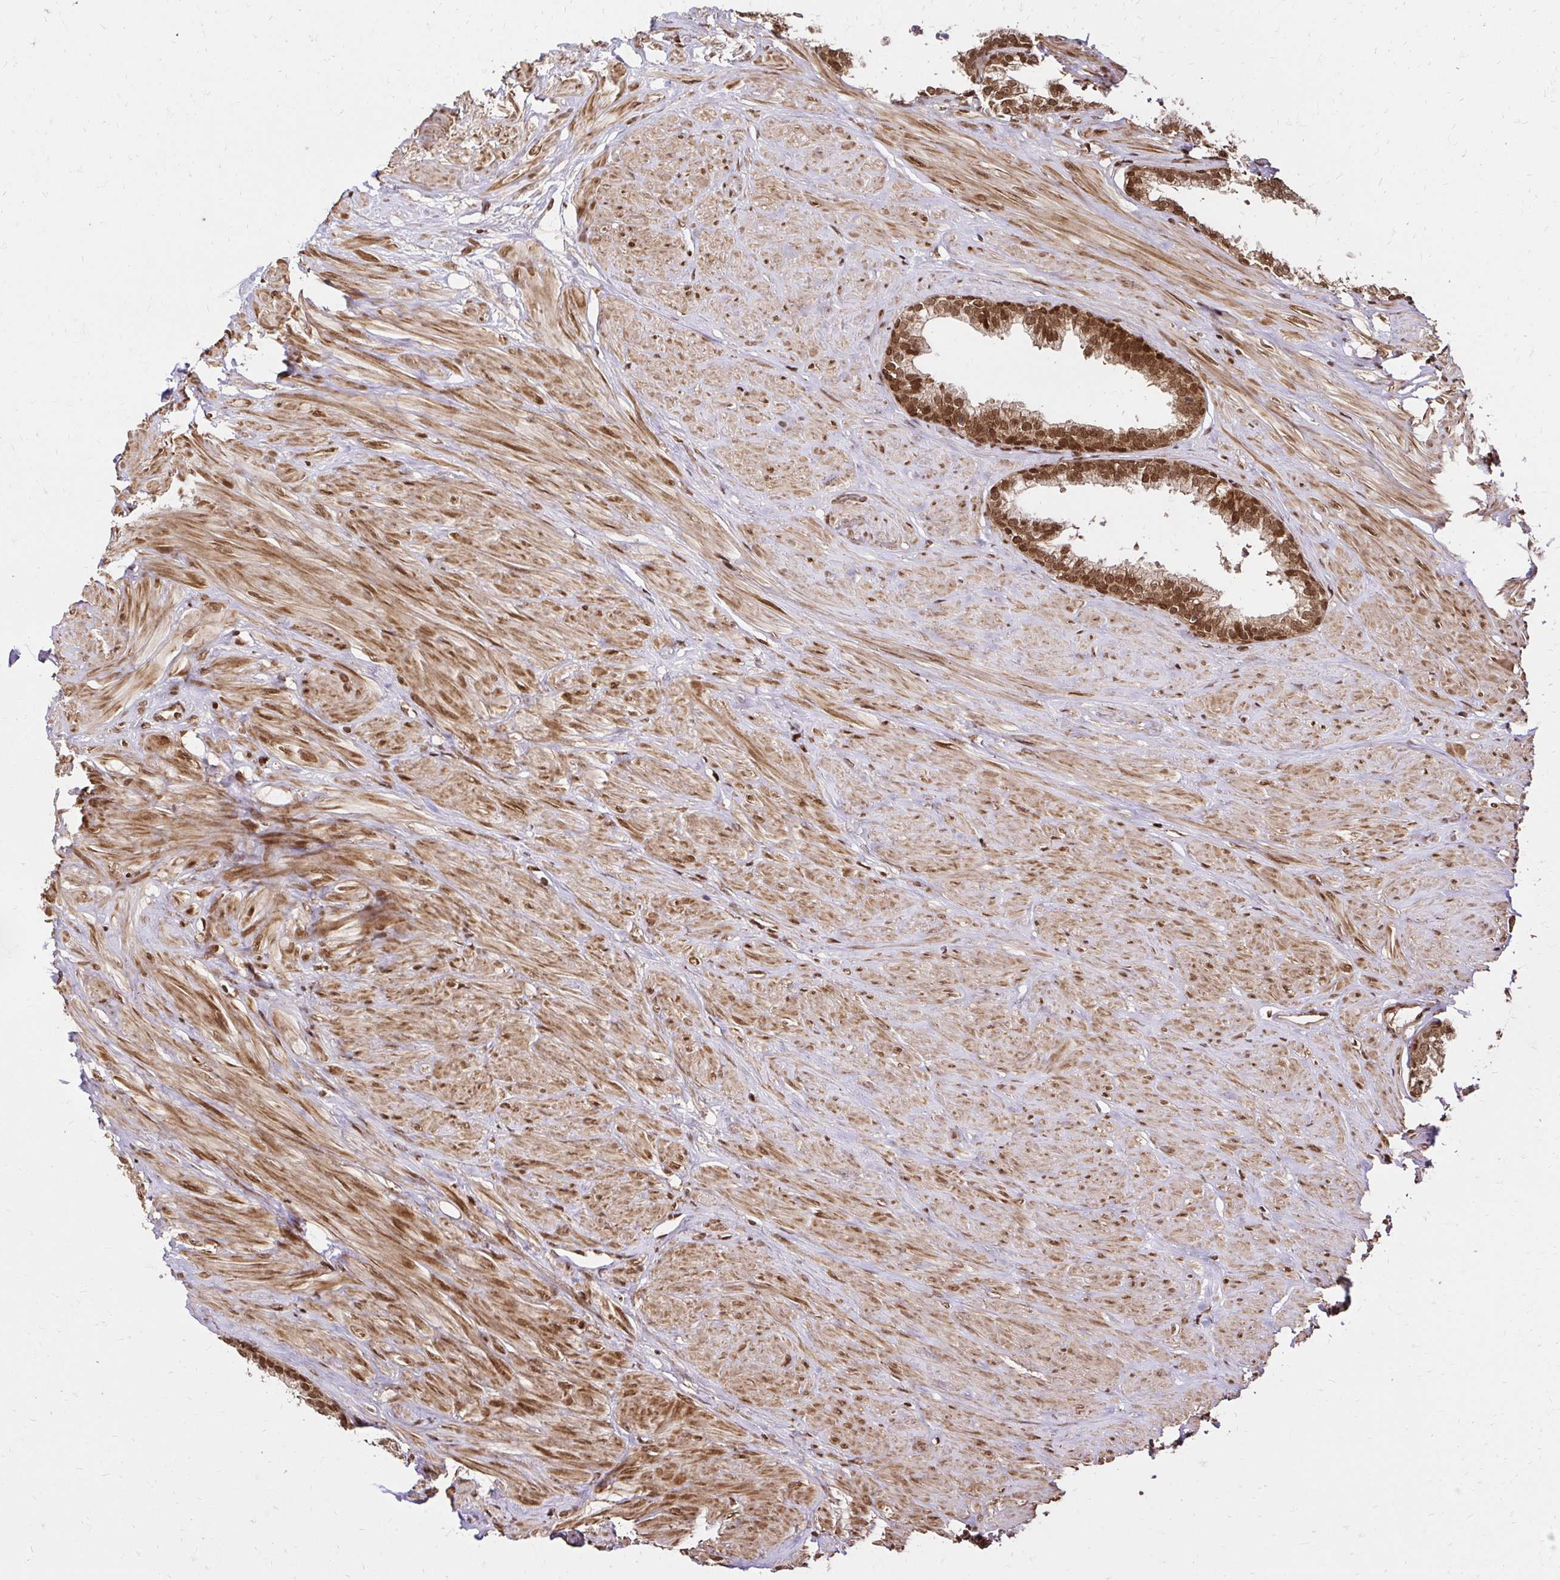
{"staining": {"intensity": "strong", "quantity": ">75%", "location": "cytoplasmic/membranous,nuclear"}, "tissue": "prostate", "cell_type": "Glandular cells", "image_type": "normal", "snomed": [{"axis": "morphology", "description": "Normal tissue, NOS"}, {"axis": "topography", "description": "Prostate"}, {"axis": "topography", "description": "Peripheral nerve tissue"}], "caption": "An immunohistochemistry (IHC) histopathology image of normal tissue is shown. Protein staining in brown highlights strong cytoplasmic/membranous,nuclear positivity in prostate within glandular cells.", "gene": "GLYR1", "patient": {"sex": "male", "age": 55}}